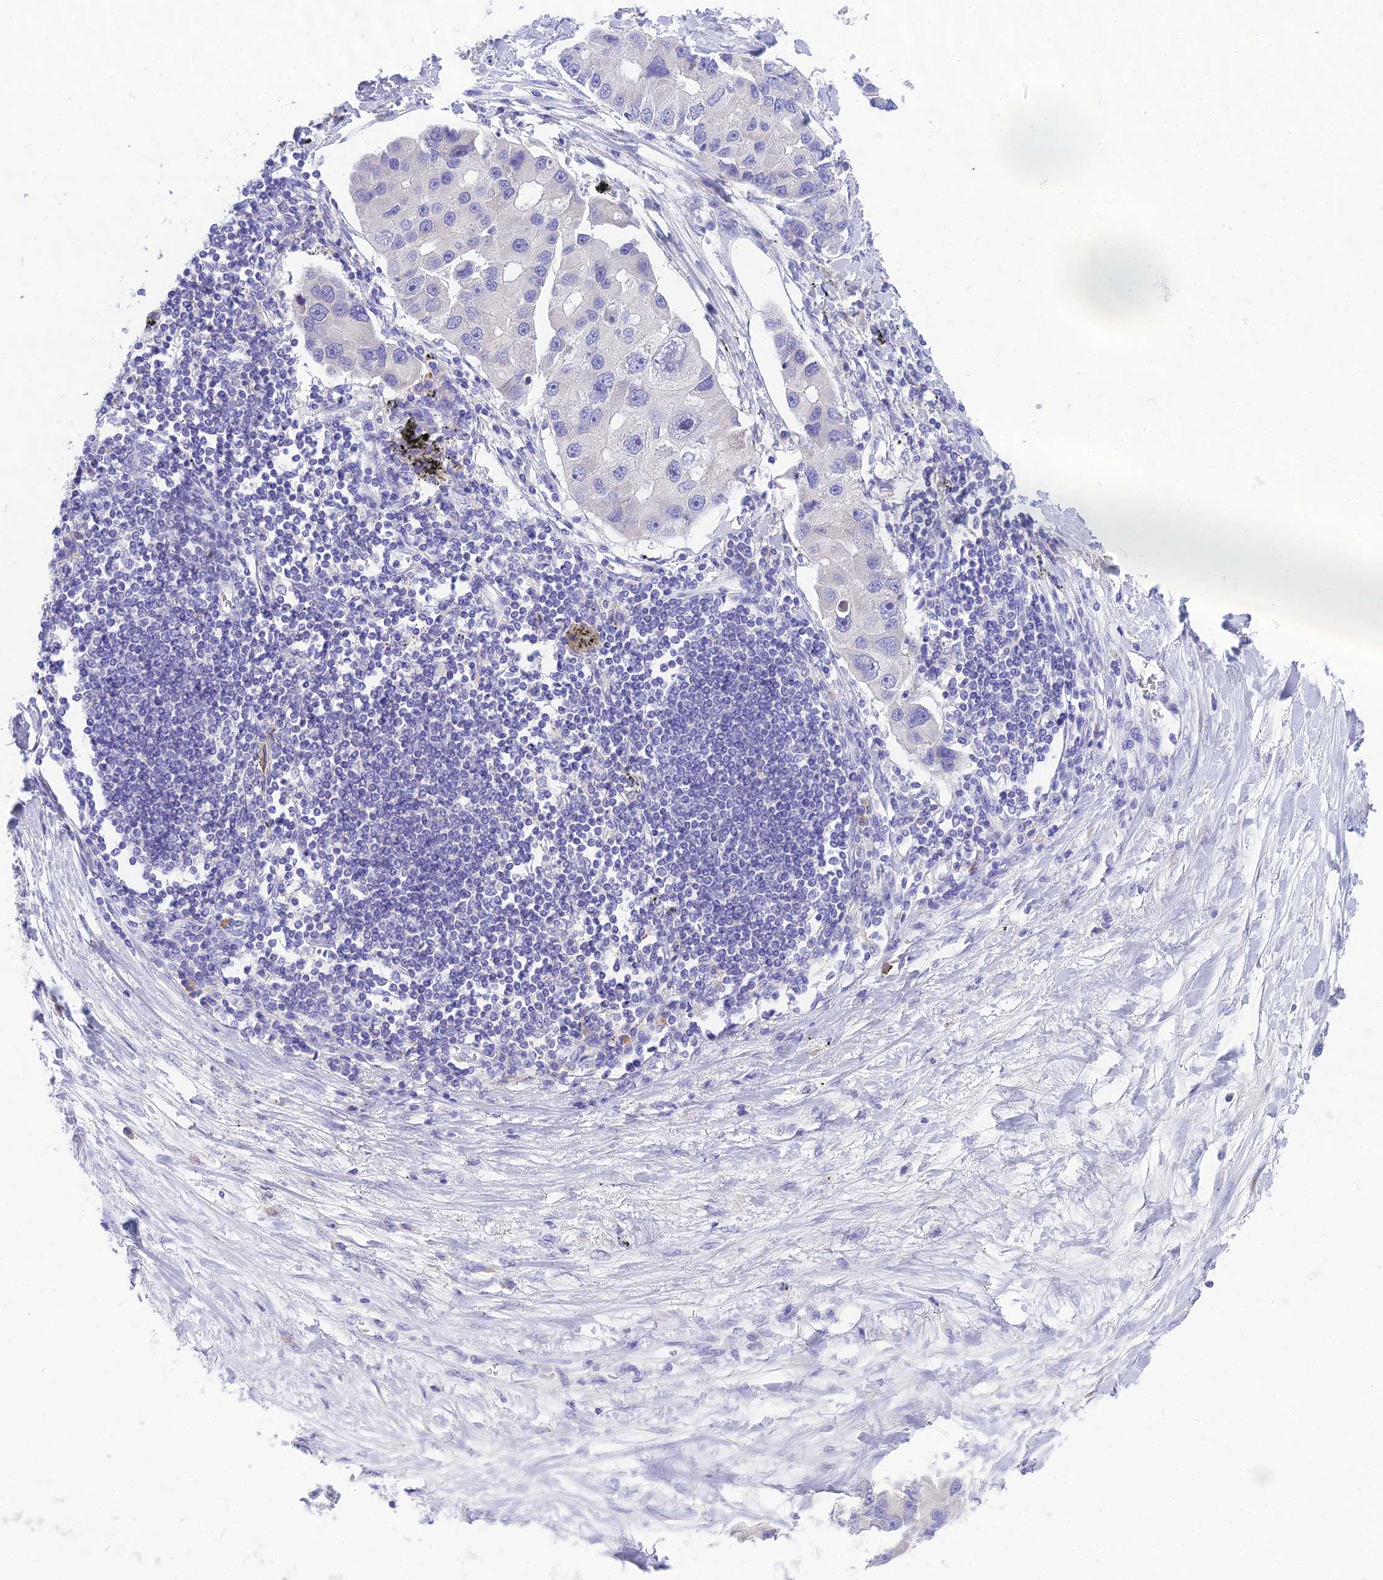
{"staining": {"intensity": "negative", "quantity": "none", "location": "none"}, "tissue": "lung cancer", "cell_type": "Tumor cells", "image_type": "cancer", "snomed": [{"axis": "morphology", "description": "Adenocarcinoma, NOS"}, {"axis": "topography", "description": "Lung"}], "caption": "This is an immunohistochemistry (IHC) image of human adenocarcinoma (lung). There is no expression in tumor cells.", "gene": "KIAA0408", "patient": {"sex": "female", "age": 54}}